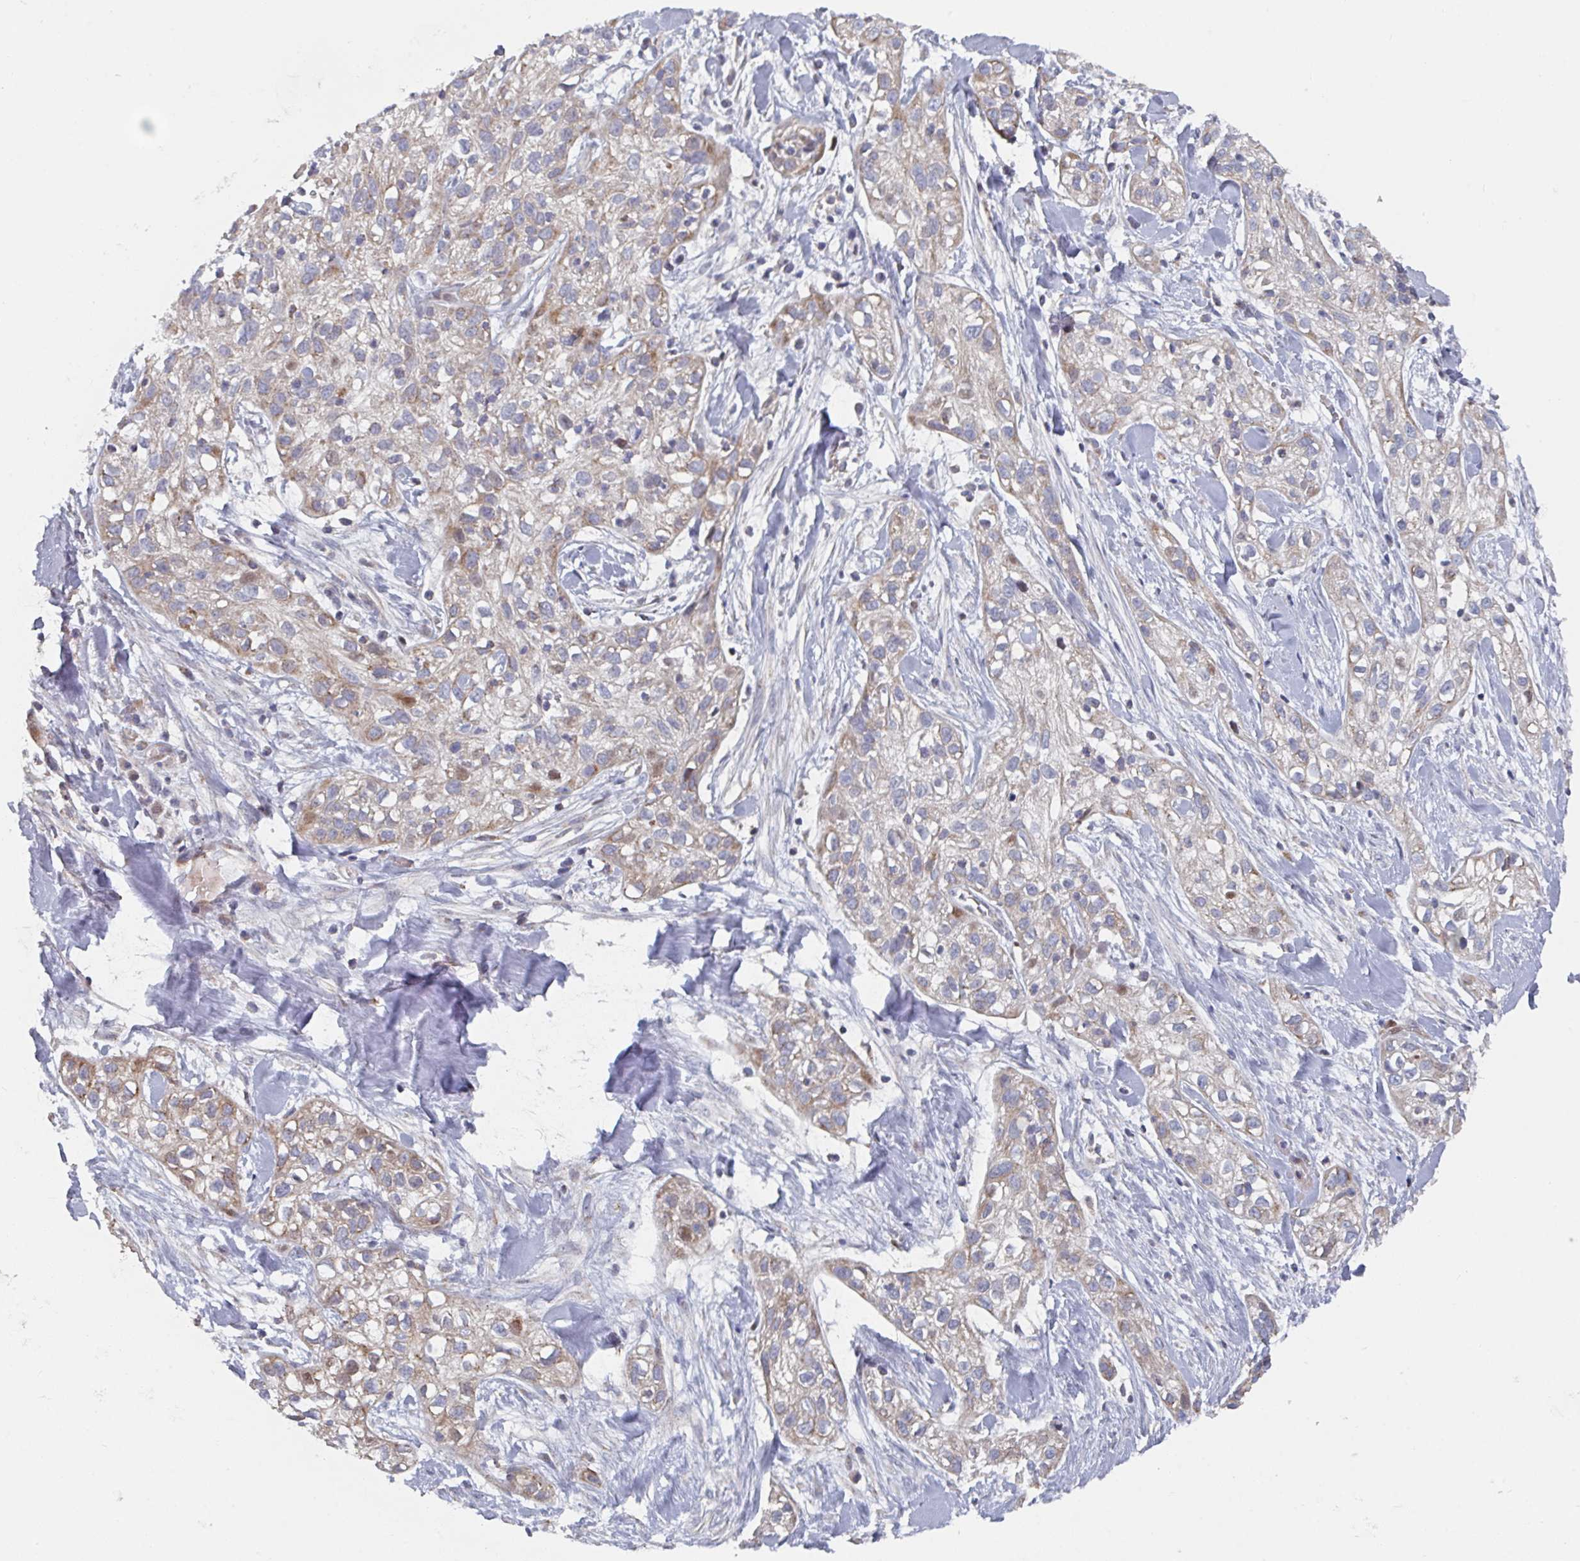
{"staining": {"intensity": "weak", "quantity": "<25%", "location": "cytoplasmic/membranous"}, "tissue": "skin cancer", "cell_type": "Tumor cells", "image_type": "cancer", "snomed": [{"axis": "morphology", "description": "Squamous cell carcinoma, NOS"}, {"axis": "topography", "description": "Skin"}], "caption": "Tumor cells are negative for protein expression in human skin squamous cell carcinoma.", "gene": "ZNF644", "patient": {"sex": "male", "age": 82}}